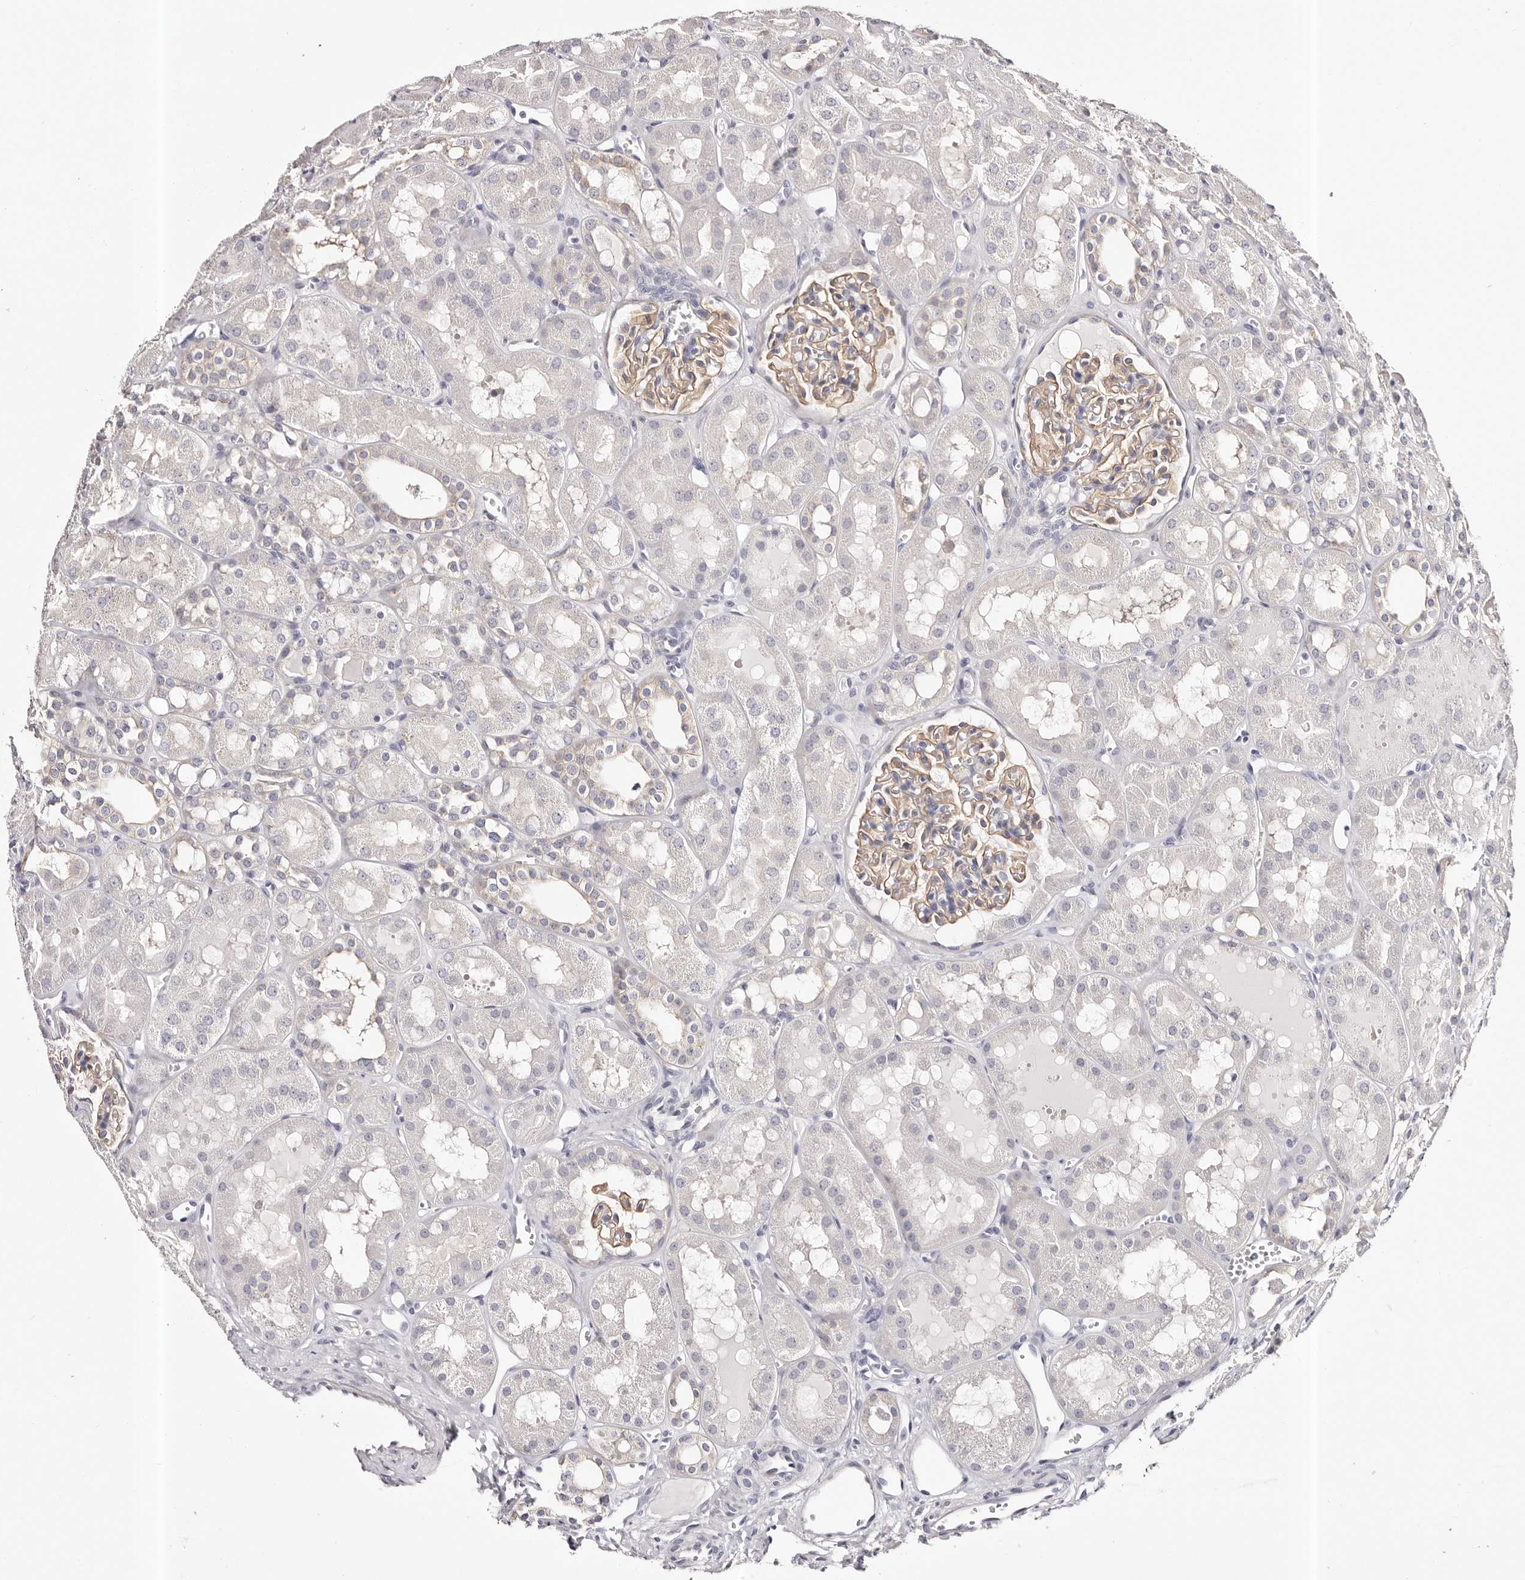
{"staining": {"intensity": "weak", "quantity": ">75%", "location": "cytoplasmic/membranous"}, "tissue": "kidney", "cell_type": "Cells in glomeruli", "image_type": "normal", "snomed": [{"axis": "morphology", "description": "Normal tissue, NOS"}, {"axis": "topography", "description": "Kidney"}], "caption": "Immunohistochemistry of benign human kidney displays low levels of weak cytoplasmic/membranous expression in approximately >75% of cells in glomeruli.", "gene": "ROM1", "patient": {"sex": "male", "age": 16}}